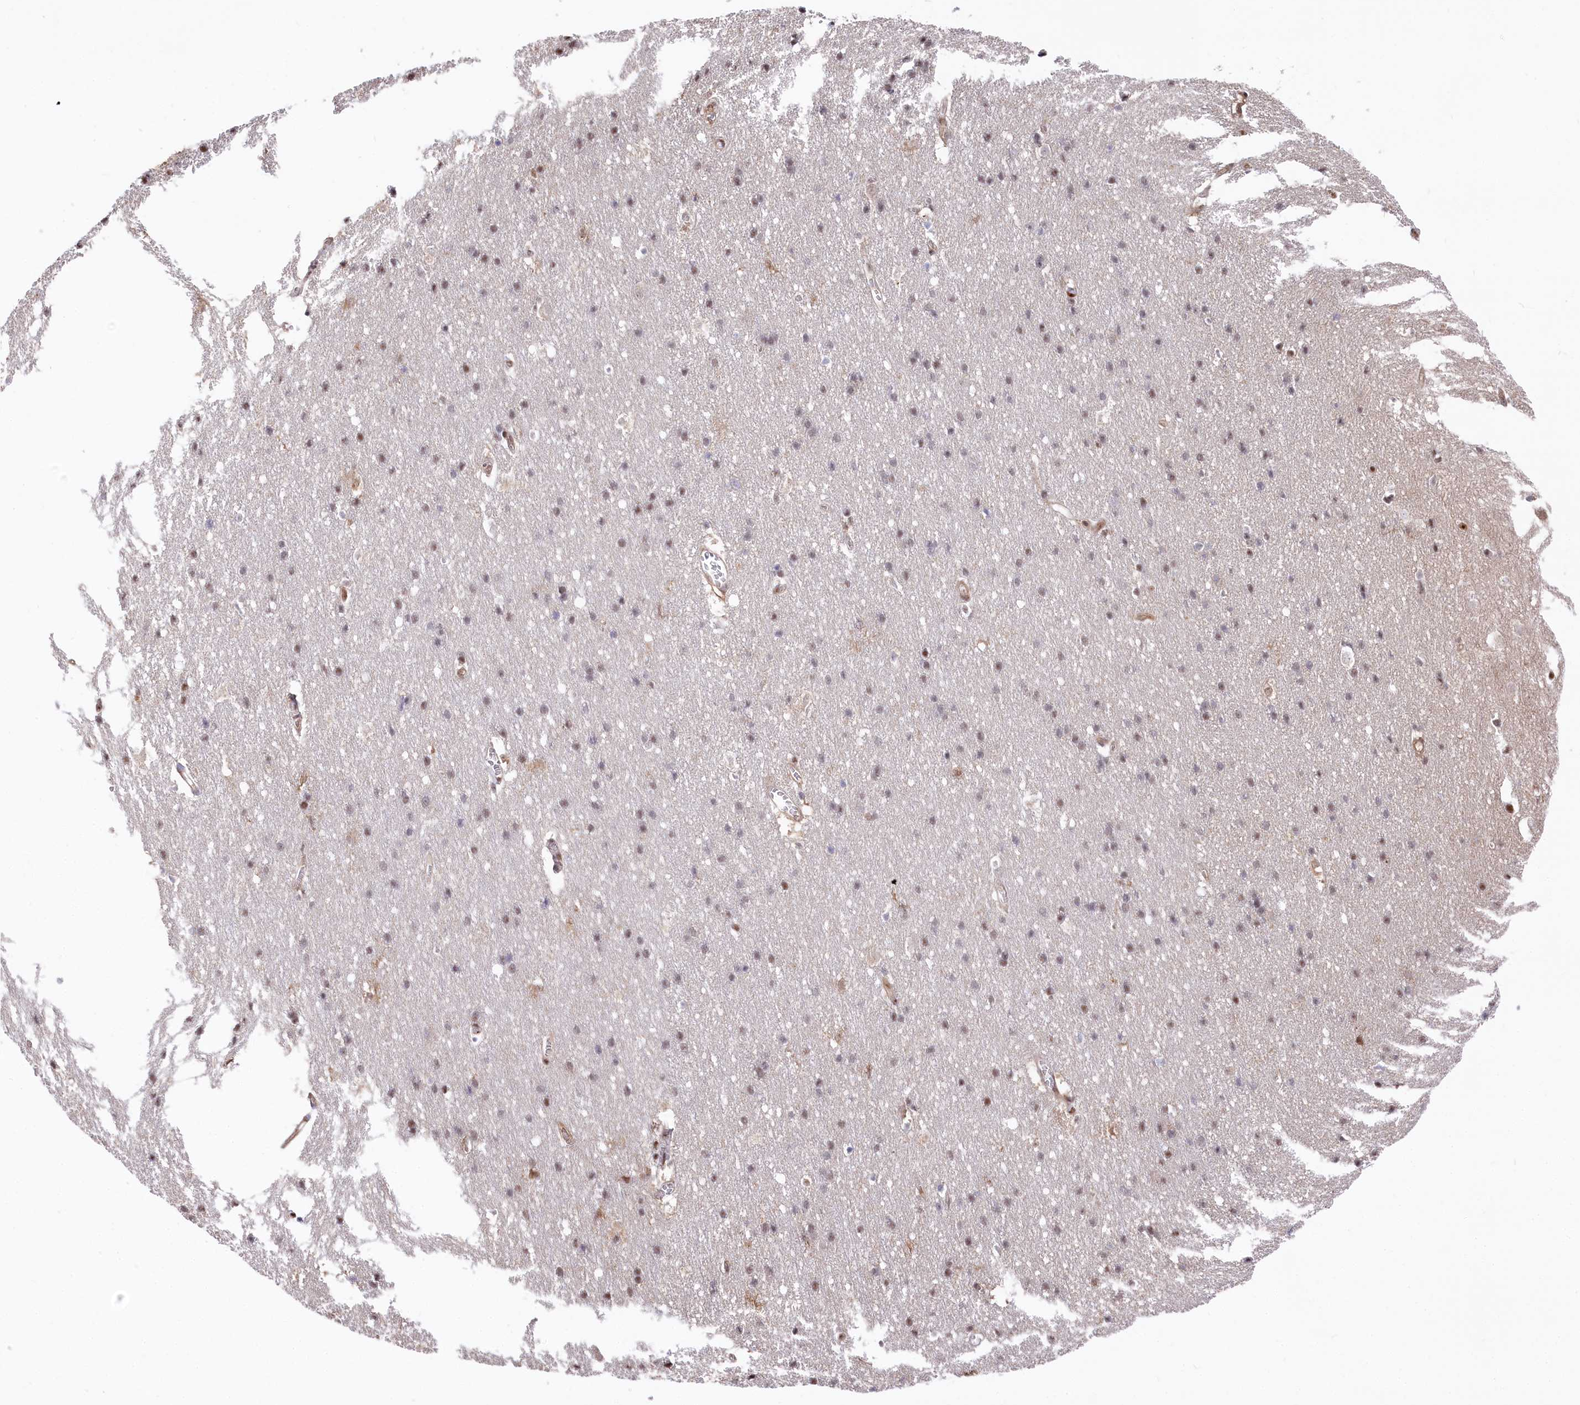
{"staining": {"intensity": "moderate", "quantity": ">75%", "location": "cytoplasmic/membranous,nuclear"}, "tissue": "cerebral cortex", "cell_type": "Endothelial cells", "image_type": "normal", "snomed": [{"axis": "morphology", "description": "Normal tissue, NOS"}, {"axis": "topography", "description": "Cerebral cortex"}], "caption": "Protein analysis of unremarkable cerebral cortex shows moderate cytoplasmic/membranous,nuclear positivity in about >75% of endothelial cells. Nuclei are stained in blue.", "gene": "PSMA1", "patient": {"sex": "male", "age": 54}}